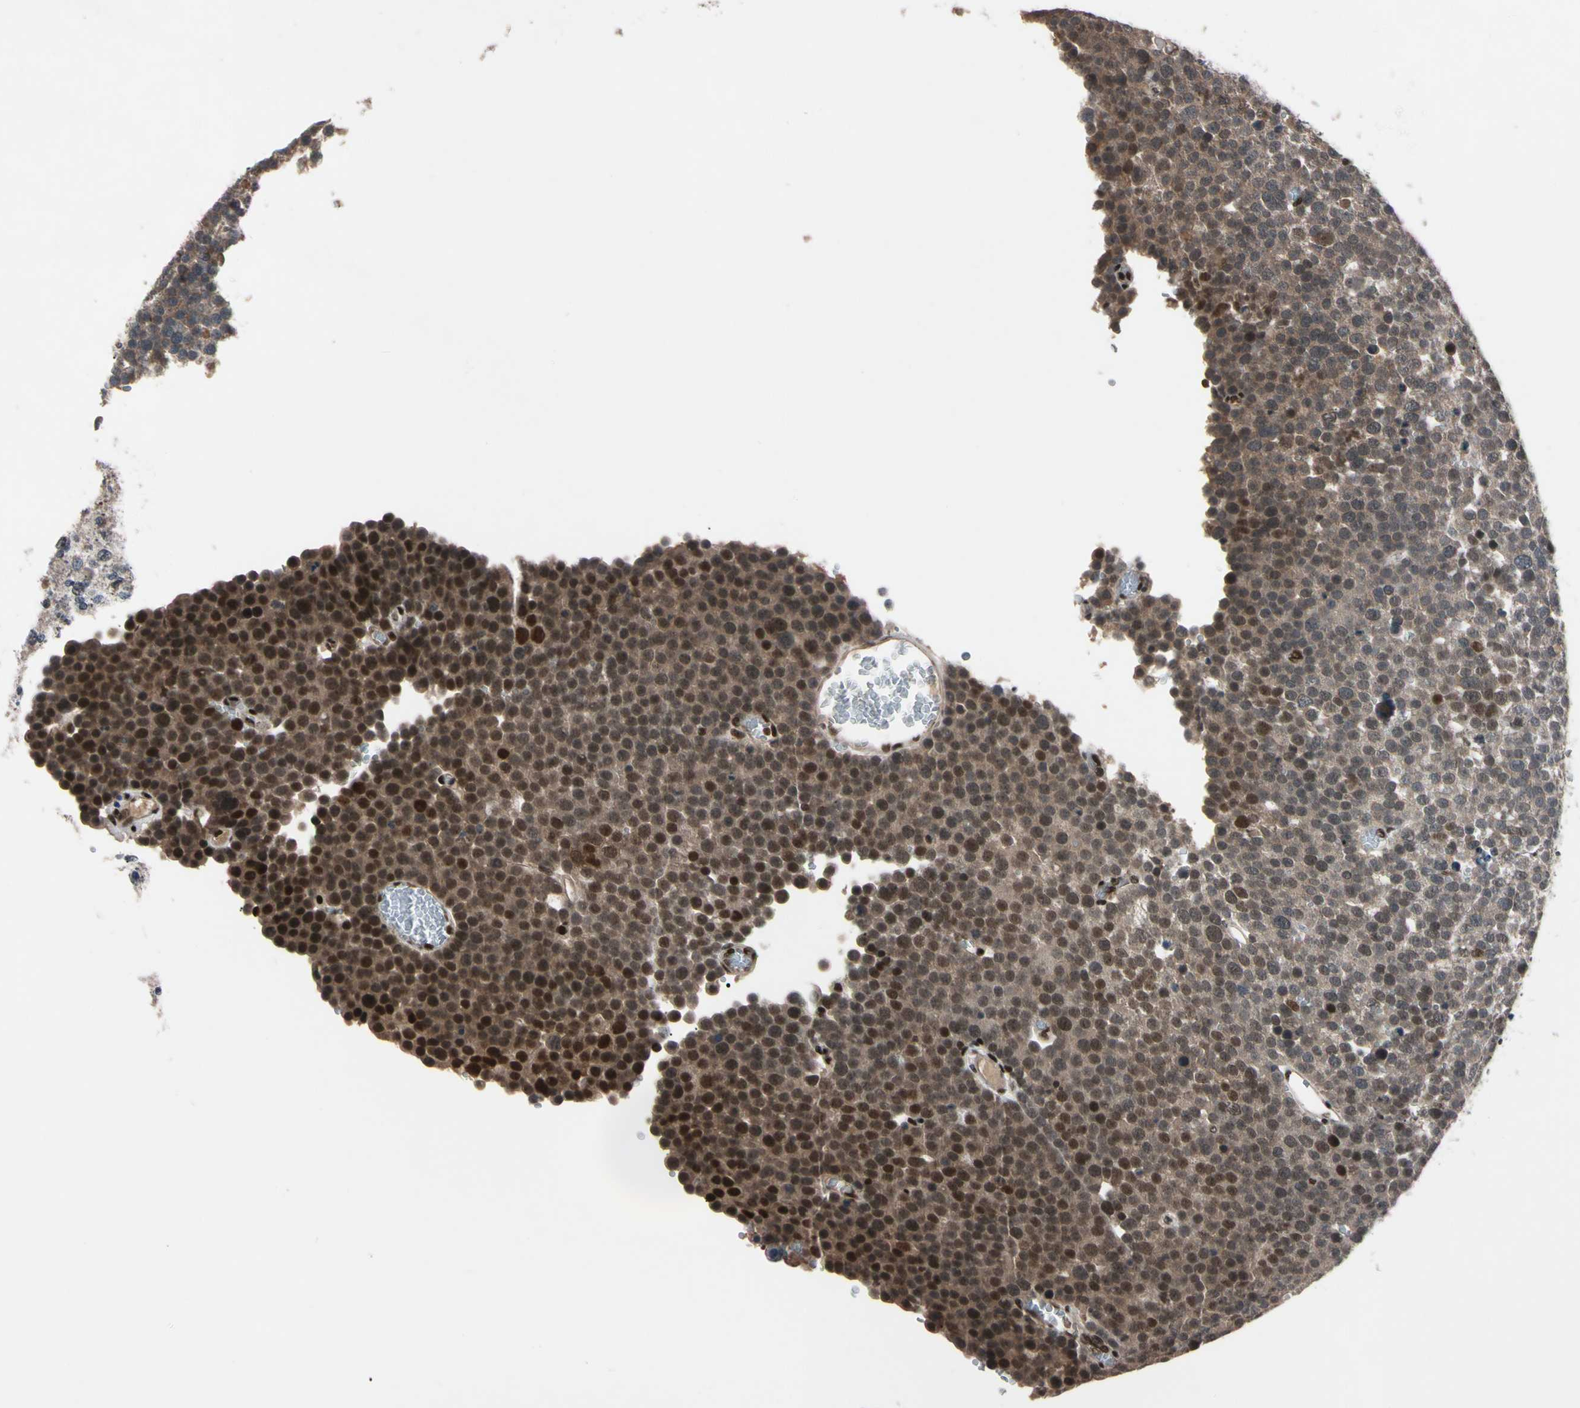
{"staining": {"intensity": "moderate", "quantity": "25%-75%", "location": "cytoplasmic/membranous,nuclear"}, "tissue": "testis cancer", "cell_type": "Tumor cells", "image_type": "cancer", "snomed": [{"axis": "morphology", "description": "Seminoma, NOS"}, {"axis": "topography", "description": "Testis"}], "caption": "This photomicrograph displays immunohistochemistry (IHC) staining of testis cancer, with medium moderate cytoplasmic/membranous and nuclear staining in about 25%-75% of tumor cells.", "gene": "YY1", "patient": {"sex": "male", "age": 71}}